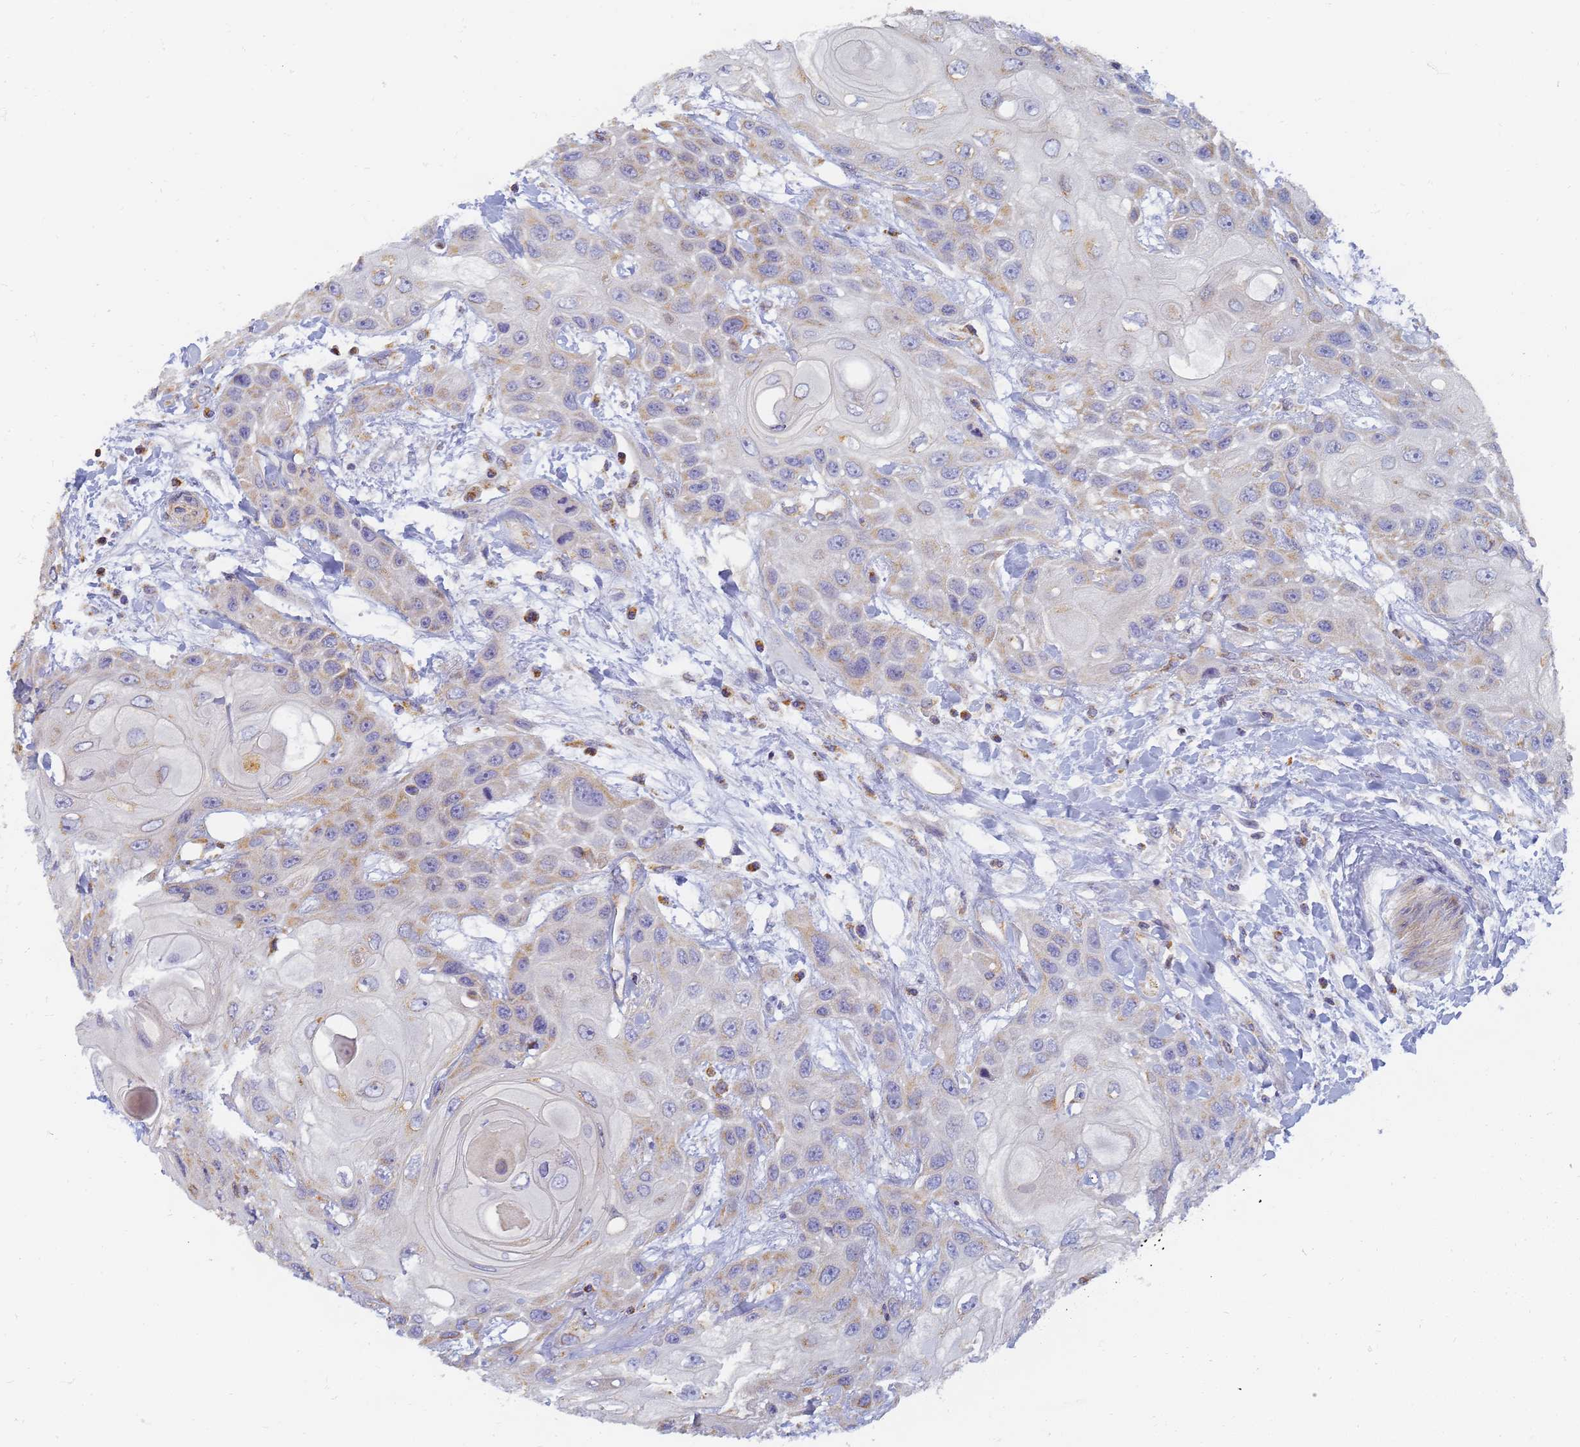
{"staining": {"intensity": "moderate", "quantity": "<25%", "location": "cytoplasmic/membranous"}, "tissue": "head and neck cancer", "cell_type": "Tumor cells", "image_type": "cancer", "snomed": [{"axis": "morphology", "description": "Squamous cell carcinoma, NOS"}, {"axis": "topography", "description": "Head-Neck"}], "caption": "Human head and neck cancer stained with a brown dye displays moderate cytoplasmic/membranous positive expression in about <25% of tumor cells.", "gene": "UTP23", "patient": {"sex": "female", "age": 43}}